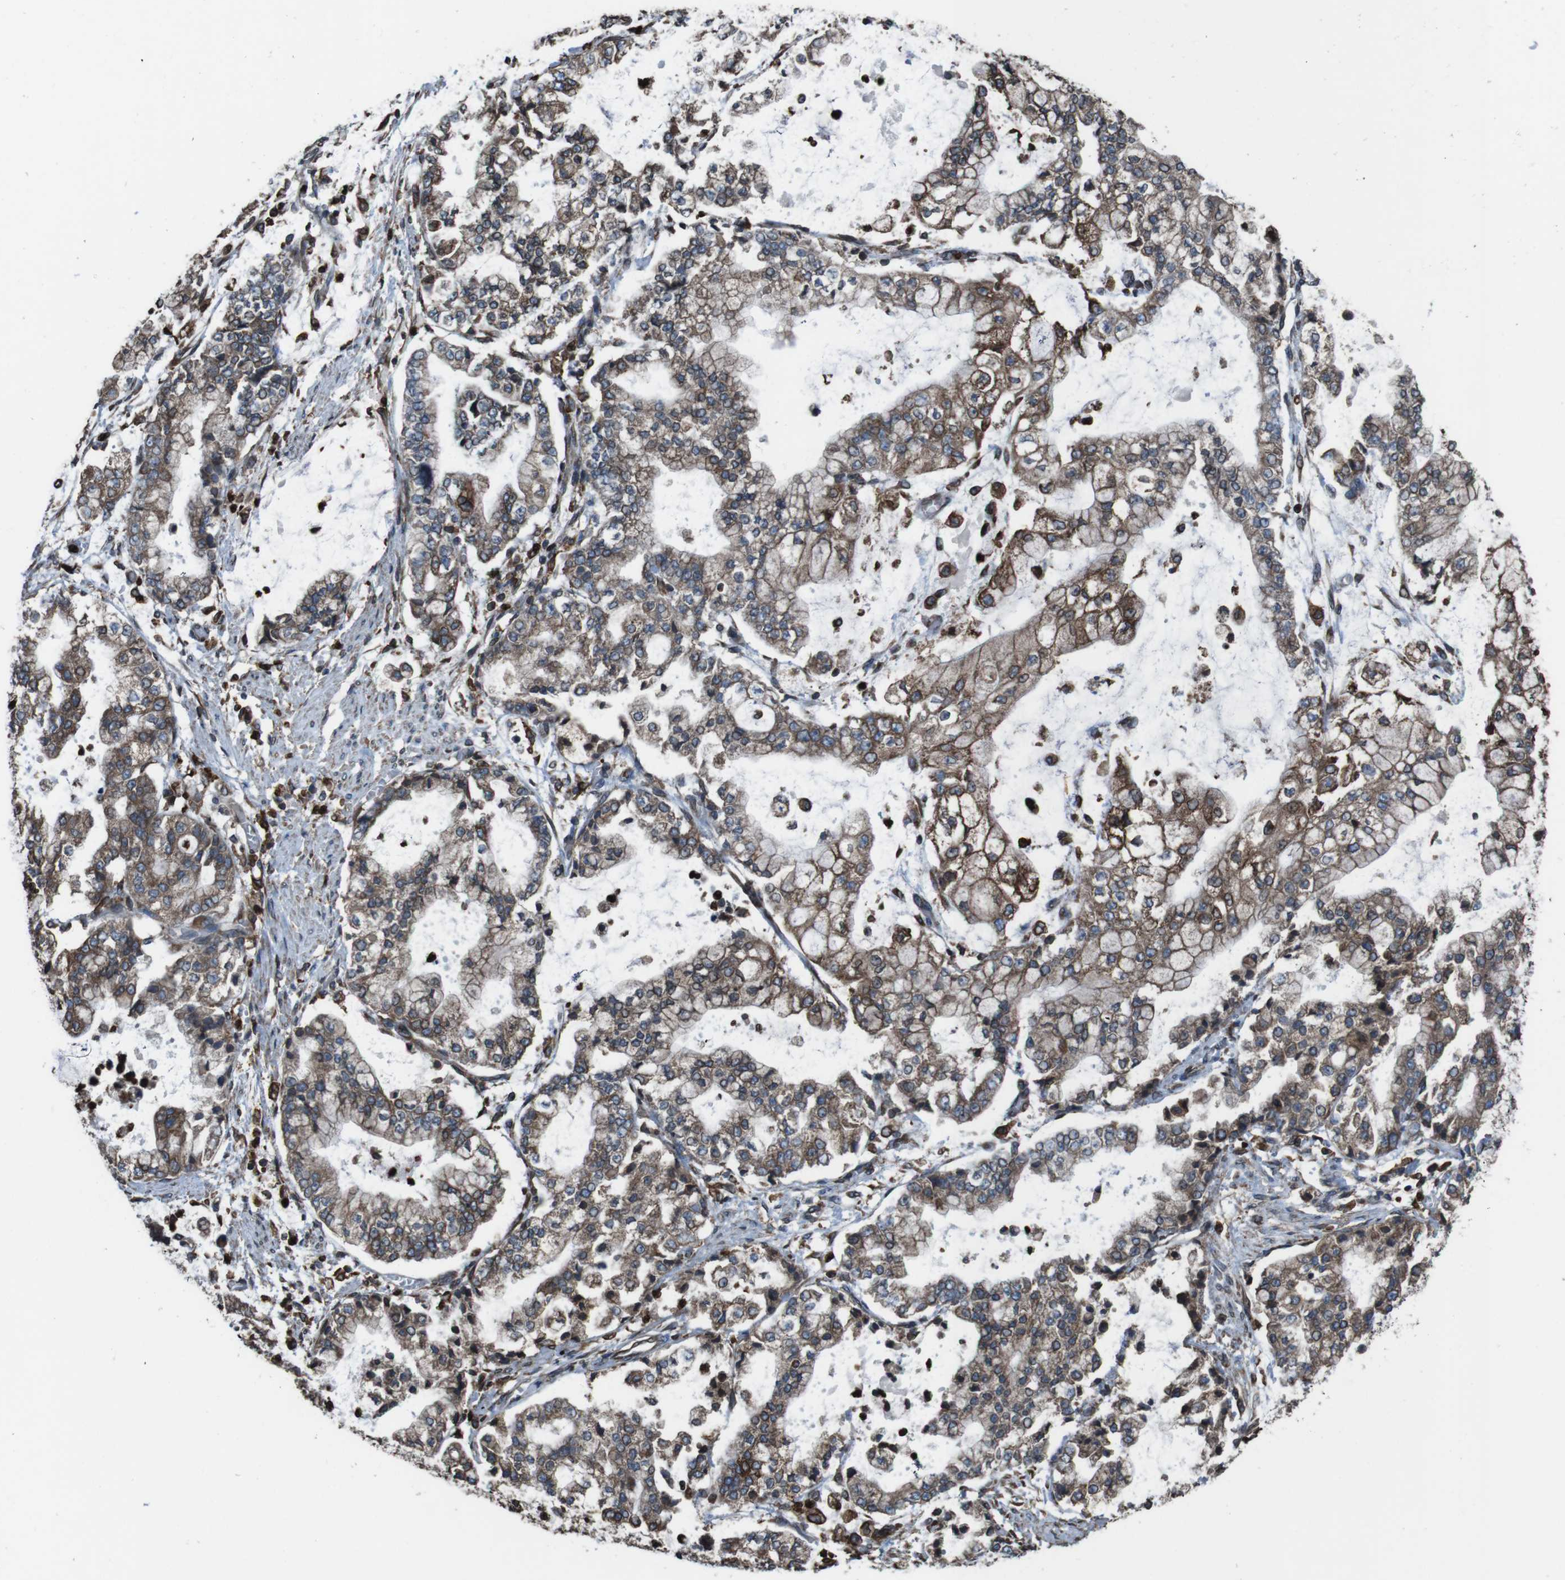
{"staining": {"intensity": "moderate", "quantity": "25%-75%", "location": "cytoplasmic/membranous"}, "tissue": "stomach cancer", "cell_type": "Tumor cells", "image_type": "cancer", "snomed": [{"axis": "morphology", "description": "Adenocarcinoma, NOS"}, {"axis": "topography", "description": "Stomach"}], "caption": "Immunohistochemistry (IHC) (DAB) staining of human adenocarcinoma (stomach) displays moderate cytoplasmic/membranous protein expression in about 25%-75% of tumor cells.", "gene": "APMAP", "patient": {"sex": "male", "age": 76}}